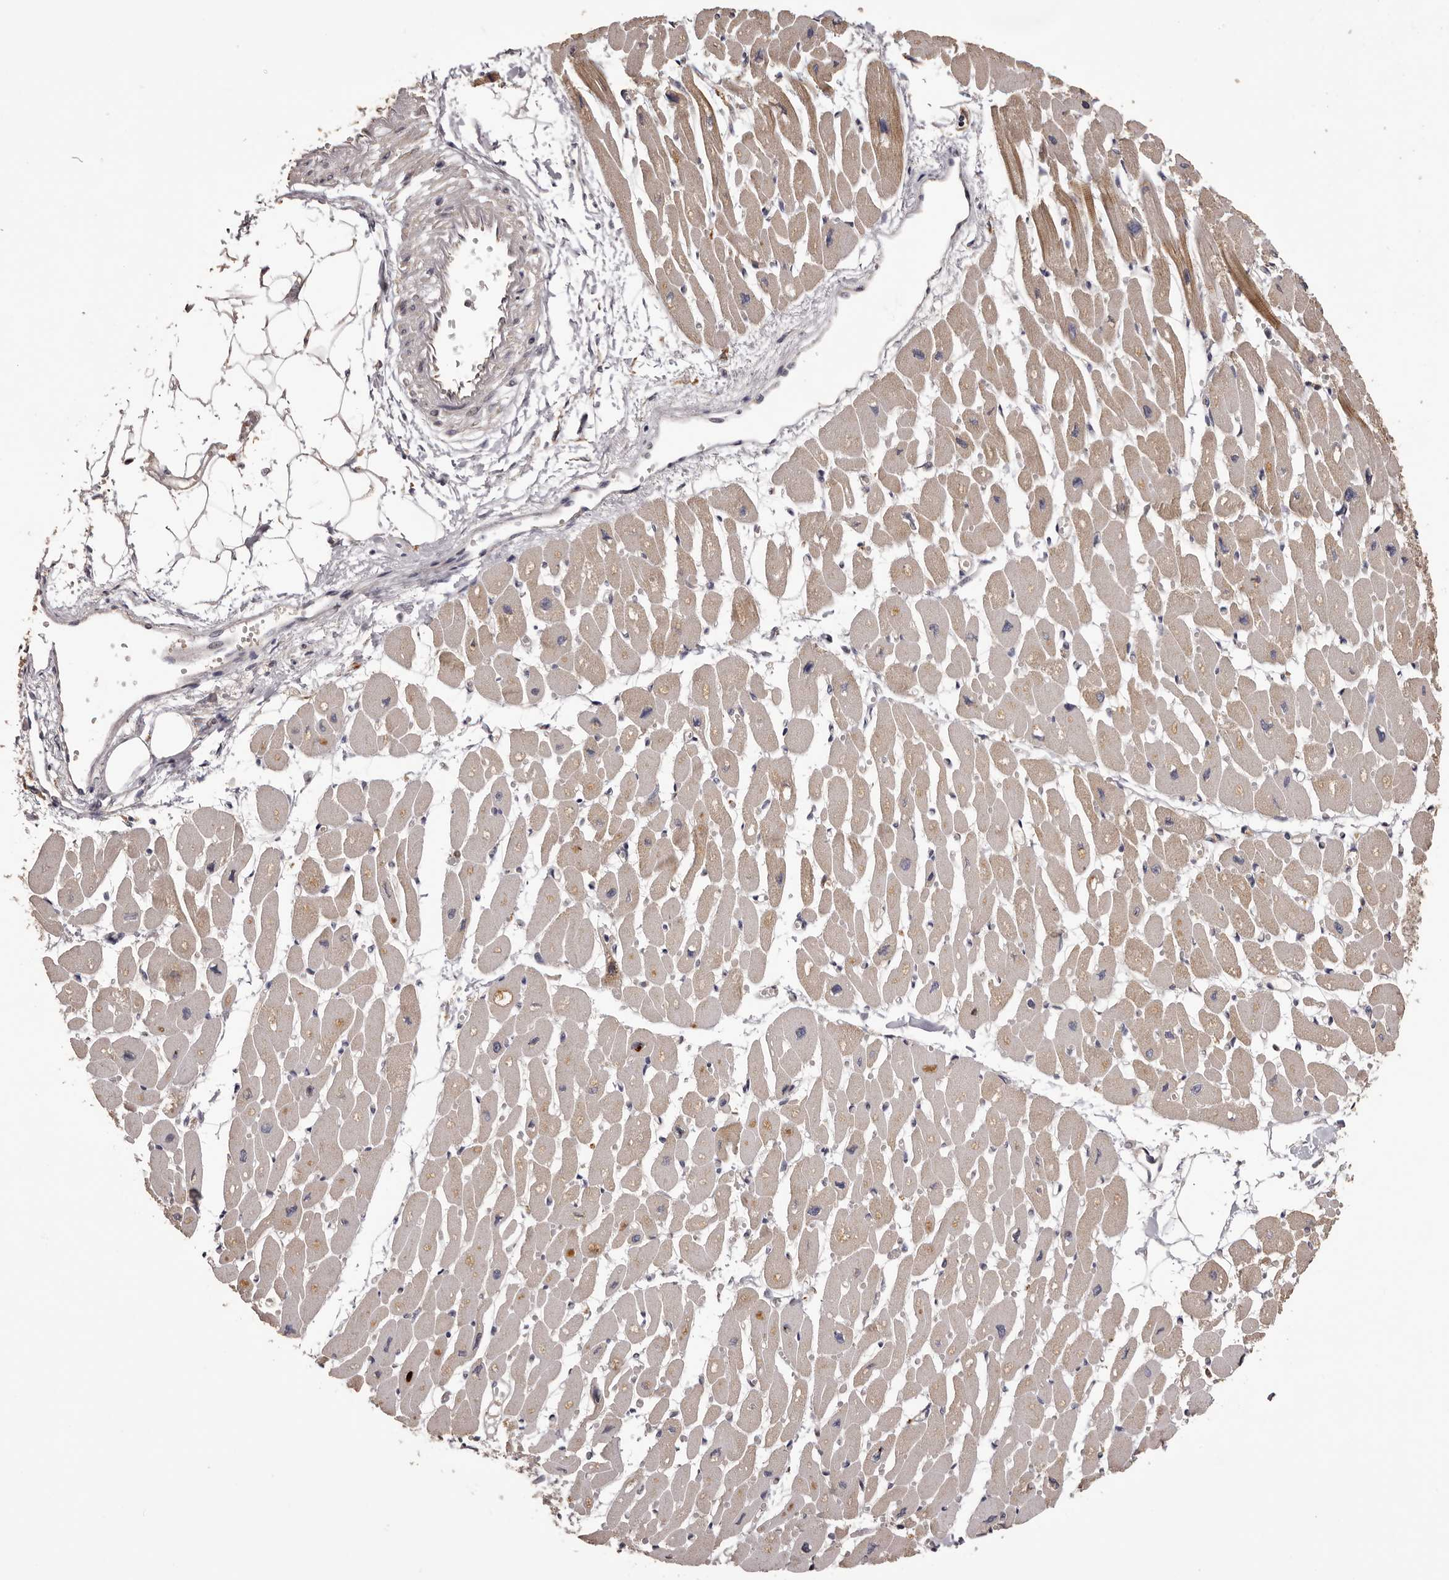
{"staining": {"intensity": "moderate", "quantity": "25%-75%", "location": "cytoplasmic/membranous"}, "tissue": "heart muscle", "cell_type": "Cardiomyocytes", "image_type": "normal", "snomed": [{"axis": "morphology", "description": "Normal tissue, NOS"}, {"axis": "topography", "description": "Heart"}], "caption": "Immunohistochemical staining of normal human heart muscle demonstrates medium levels of moderate cytoplasmic/membranous staining in approximately 25%-75% of cardiomyocytes.", "gene": "ETNK1", "patient": {"sex": "female", "age": 54}}